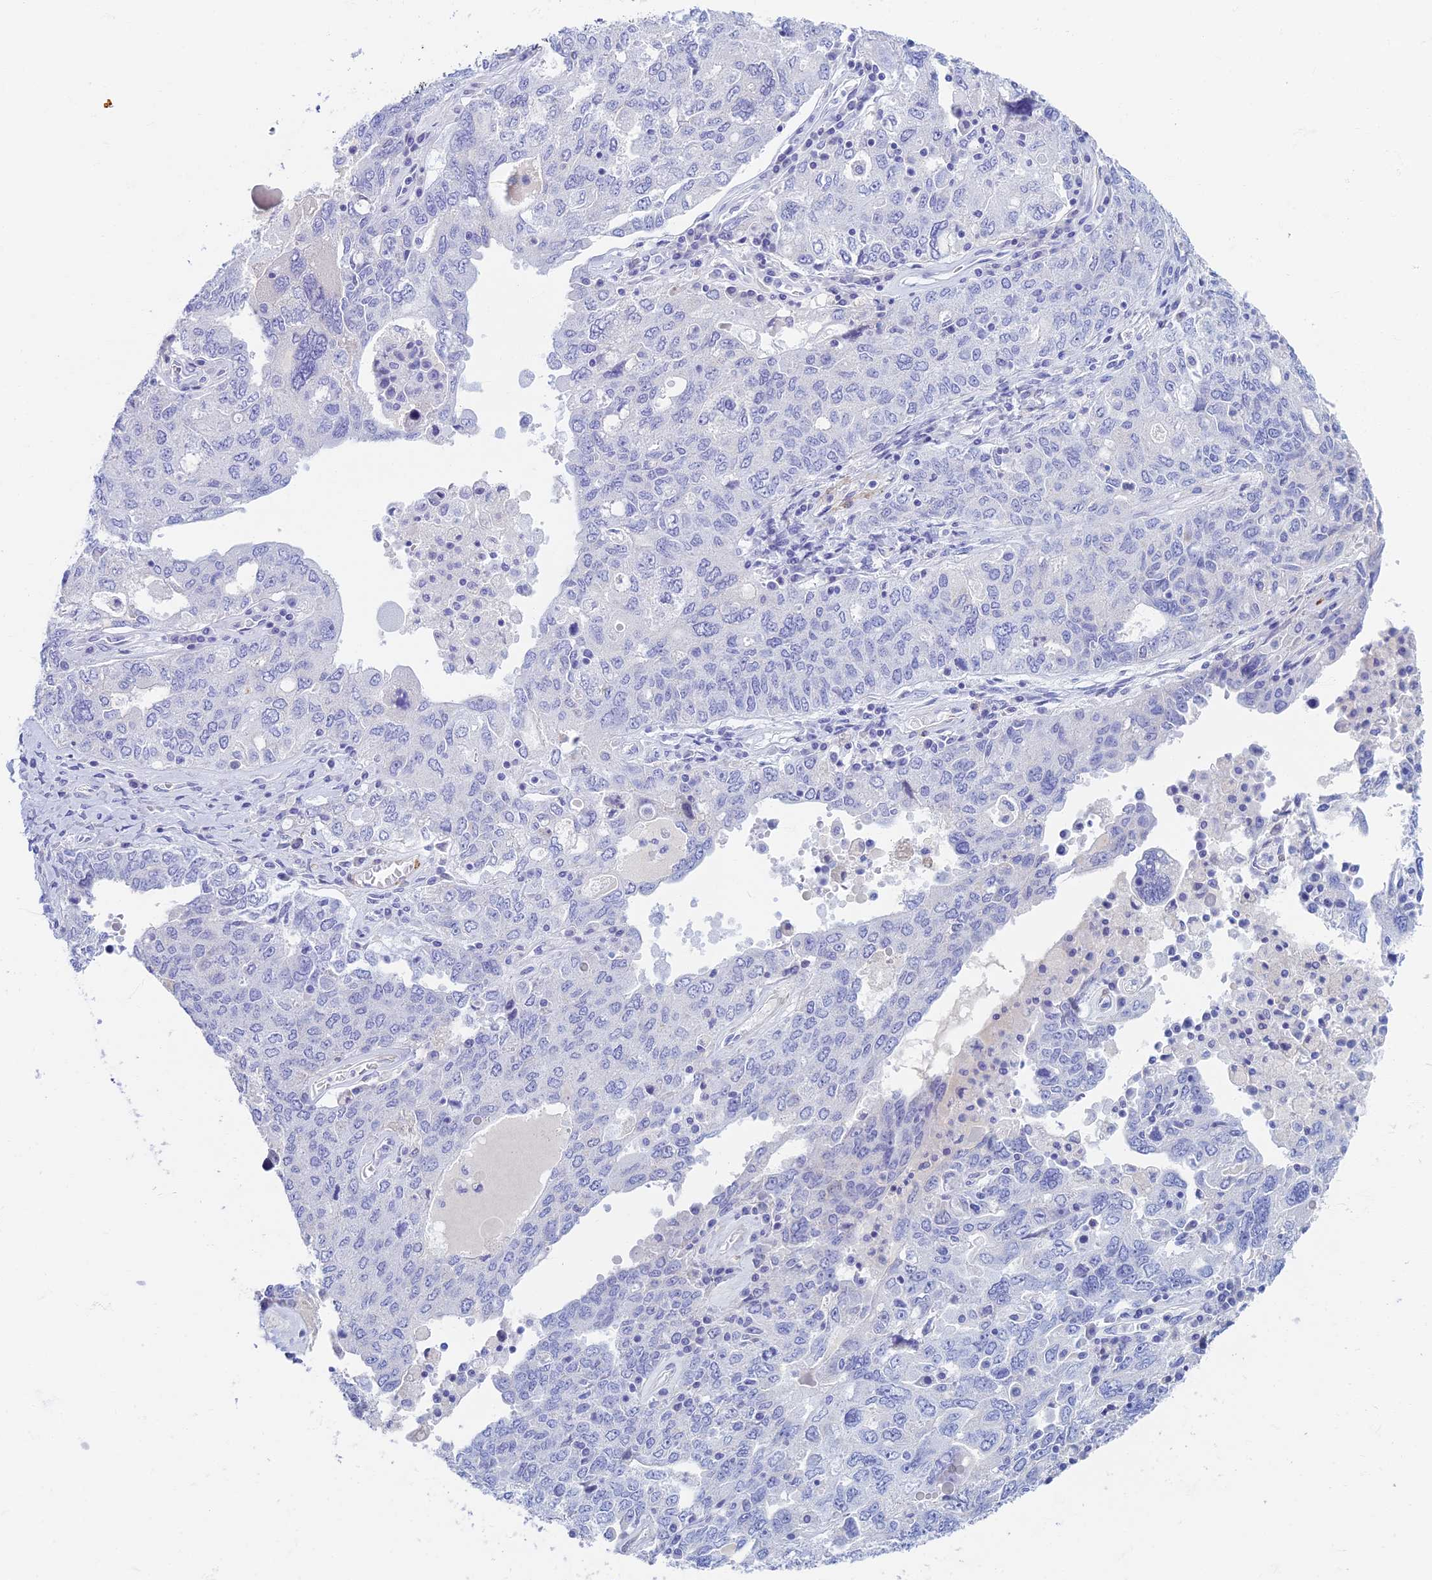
{"staining": {"intensity": "negative", "quantity": "none", "location": "none"}, "tissue": "ovarian cancer", "cell_type": "Tumor cells", "image_type": "cancer", "snomed": [{"axis": "morphology", "description": "Carcinoma, endometroid"}, {"axis": "topography", "description": "Ovary"}], "caption": "The photomicrograph reveals no significant expression in tumor cells of ovarian cancer (endometroid carcinoma).", "gene": "ETFRF1", "patient": {"sex": "female", "age": 62}}